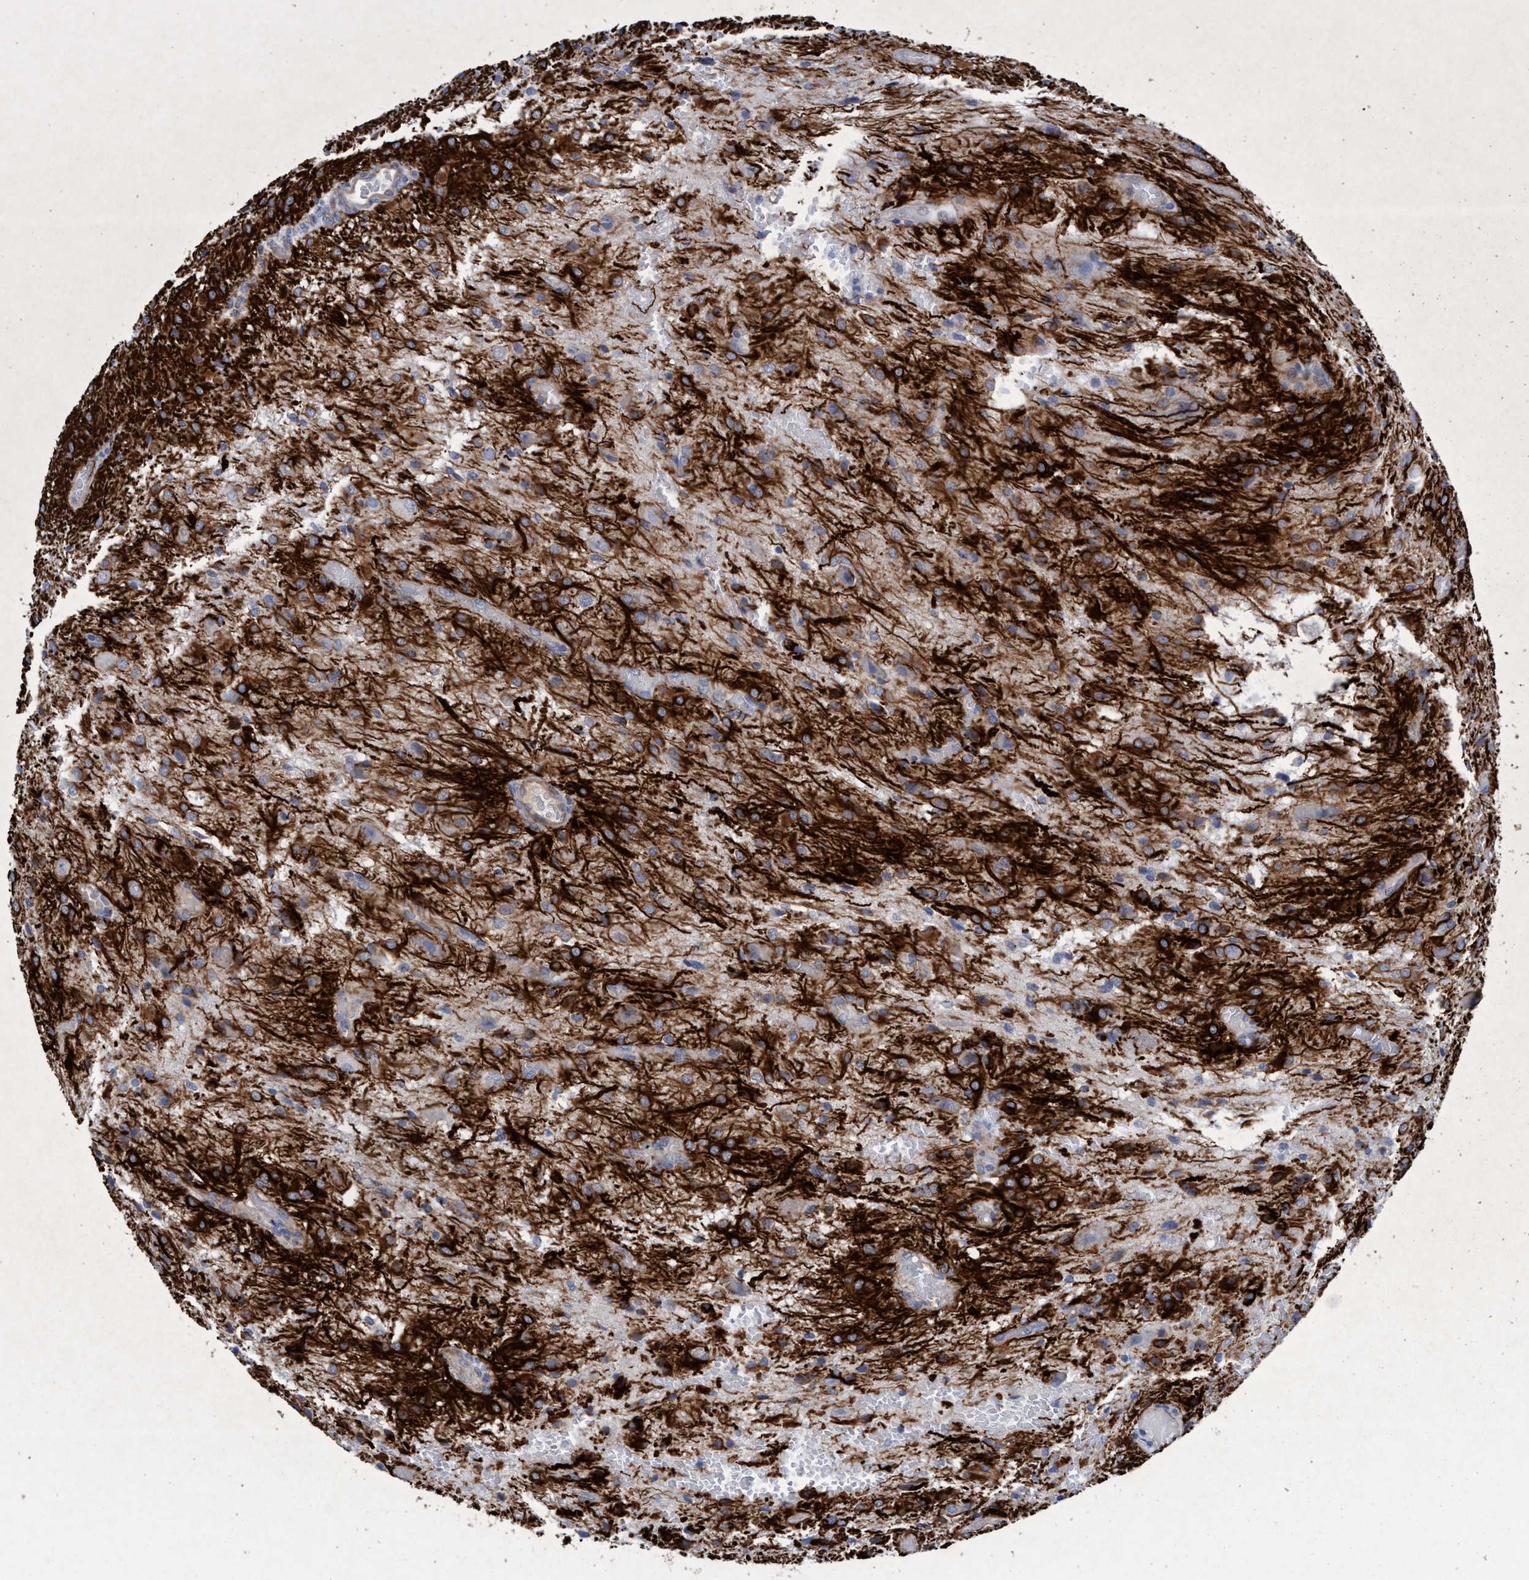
{"staining": {"intensity": "moderate", "quantity": "<25%", "location": "cytoplasmic/membranous"}, "tissue": "glioma", "cell_type": "Tumor cells", "image_type": "cancer", "snomed": [{"axis": "morphology", "description": "Glioma, malignant, High grade"}, {"axis": "topography", "description": "Brain"}], "caption": "Moderate cytoplasmic/membranous staining is identified in about <25% of tumor cells in malignant high-grade glioma.", "gene": "GULP1", "patient": {"sex": "female", "age": 59}}